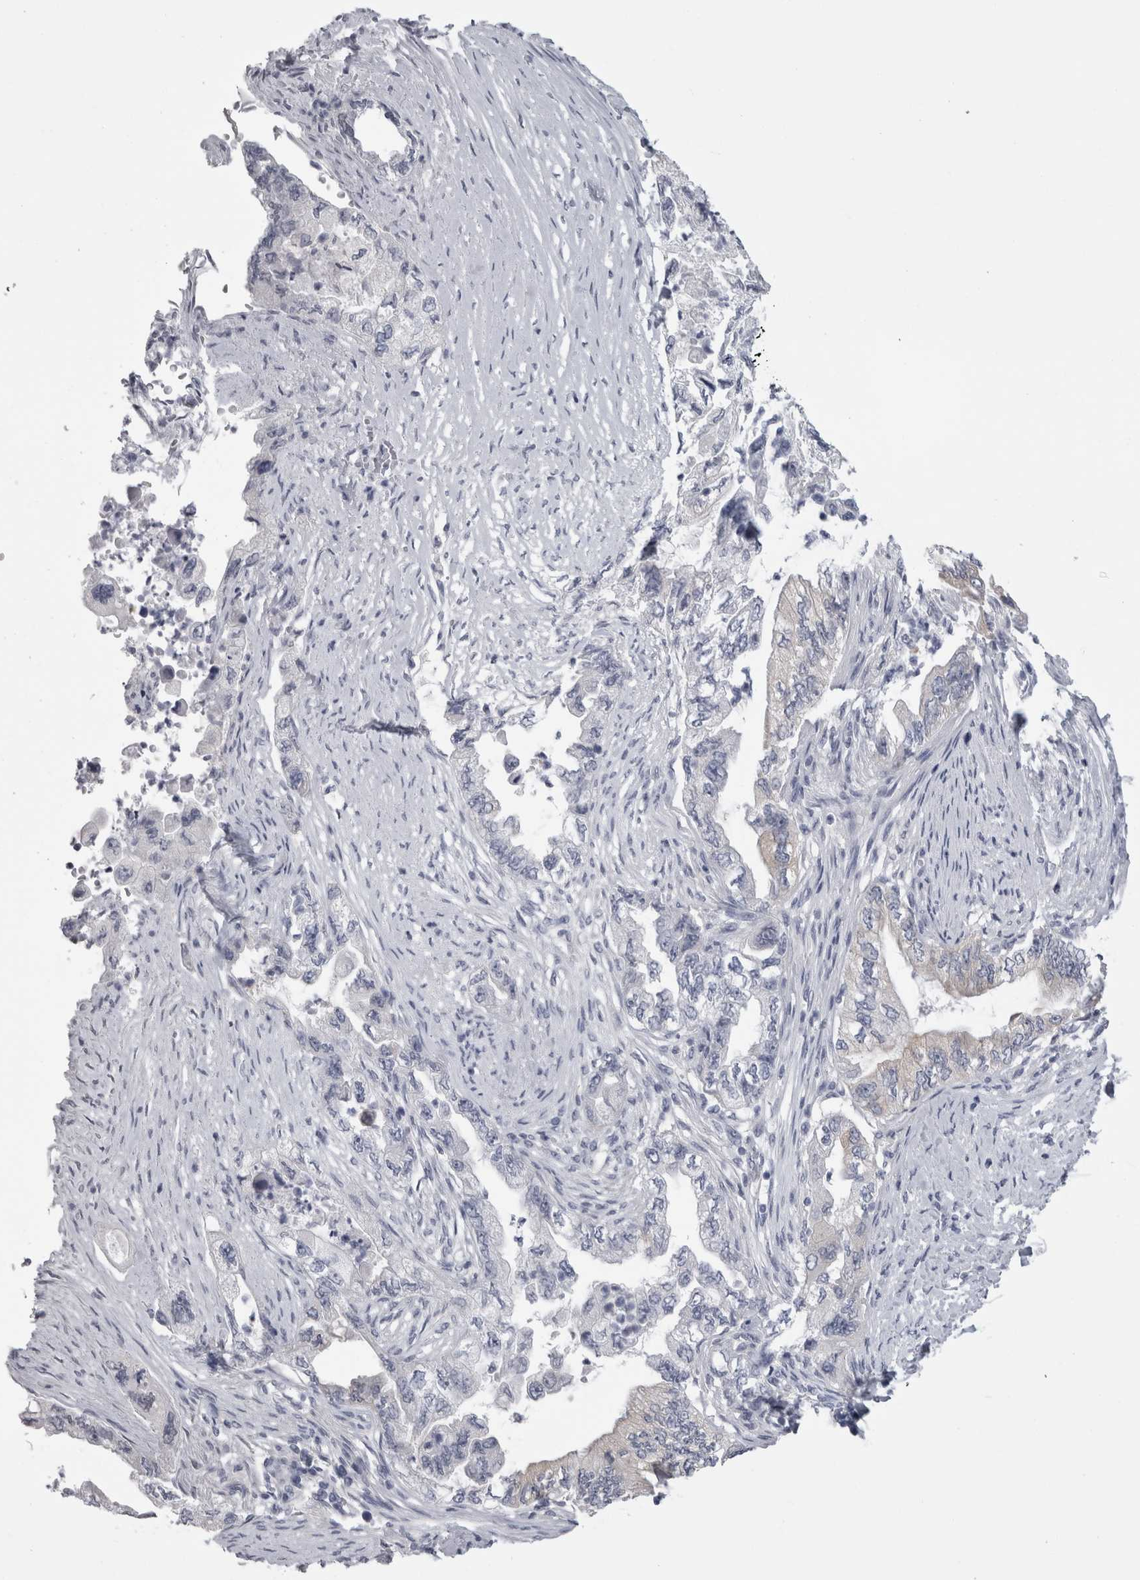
{"staining": {"intensity": "negative", "quantity": "none", "location": "none"}, "tissue": "pancreatic cancer", "cell_type": "Tumor cells", "image_type": "cancer", "snomed": [{"axis": "morphology", "description": "Adenocarcinoma, NOS"}, {"axis": "topography", "description": "Pancreas"}], "caption": "Tumor cells are negative for protein expression in human pancreatic cancer (adenocarcinoma).", "gene": "AFMID", "patient": {"sex": "female", "age": 73}}